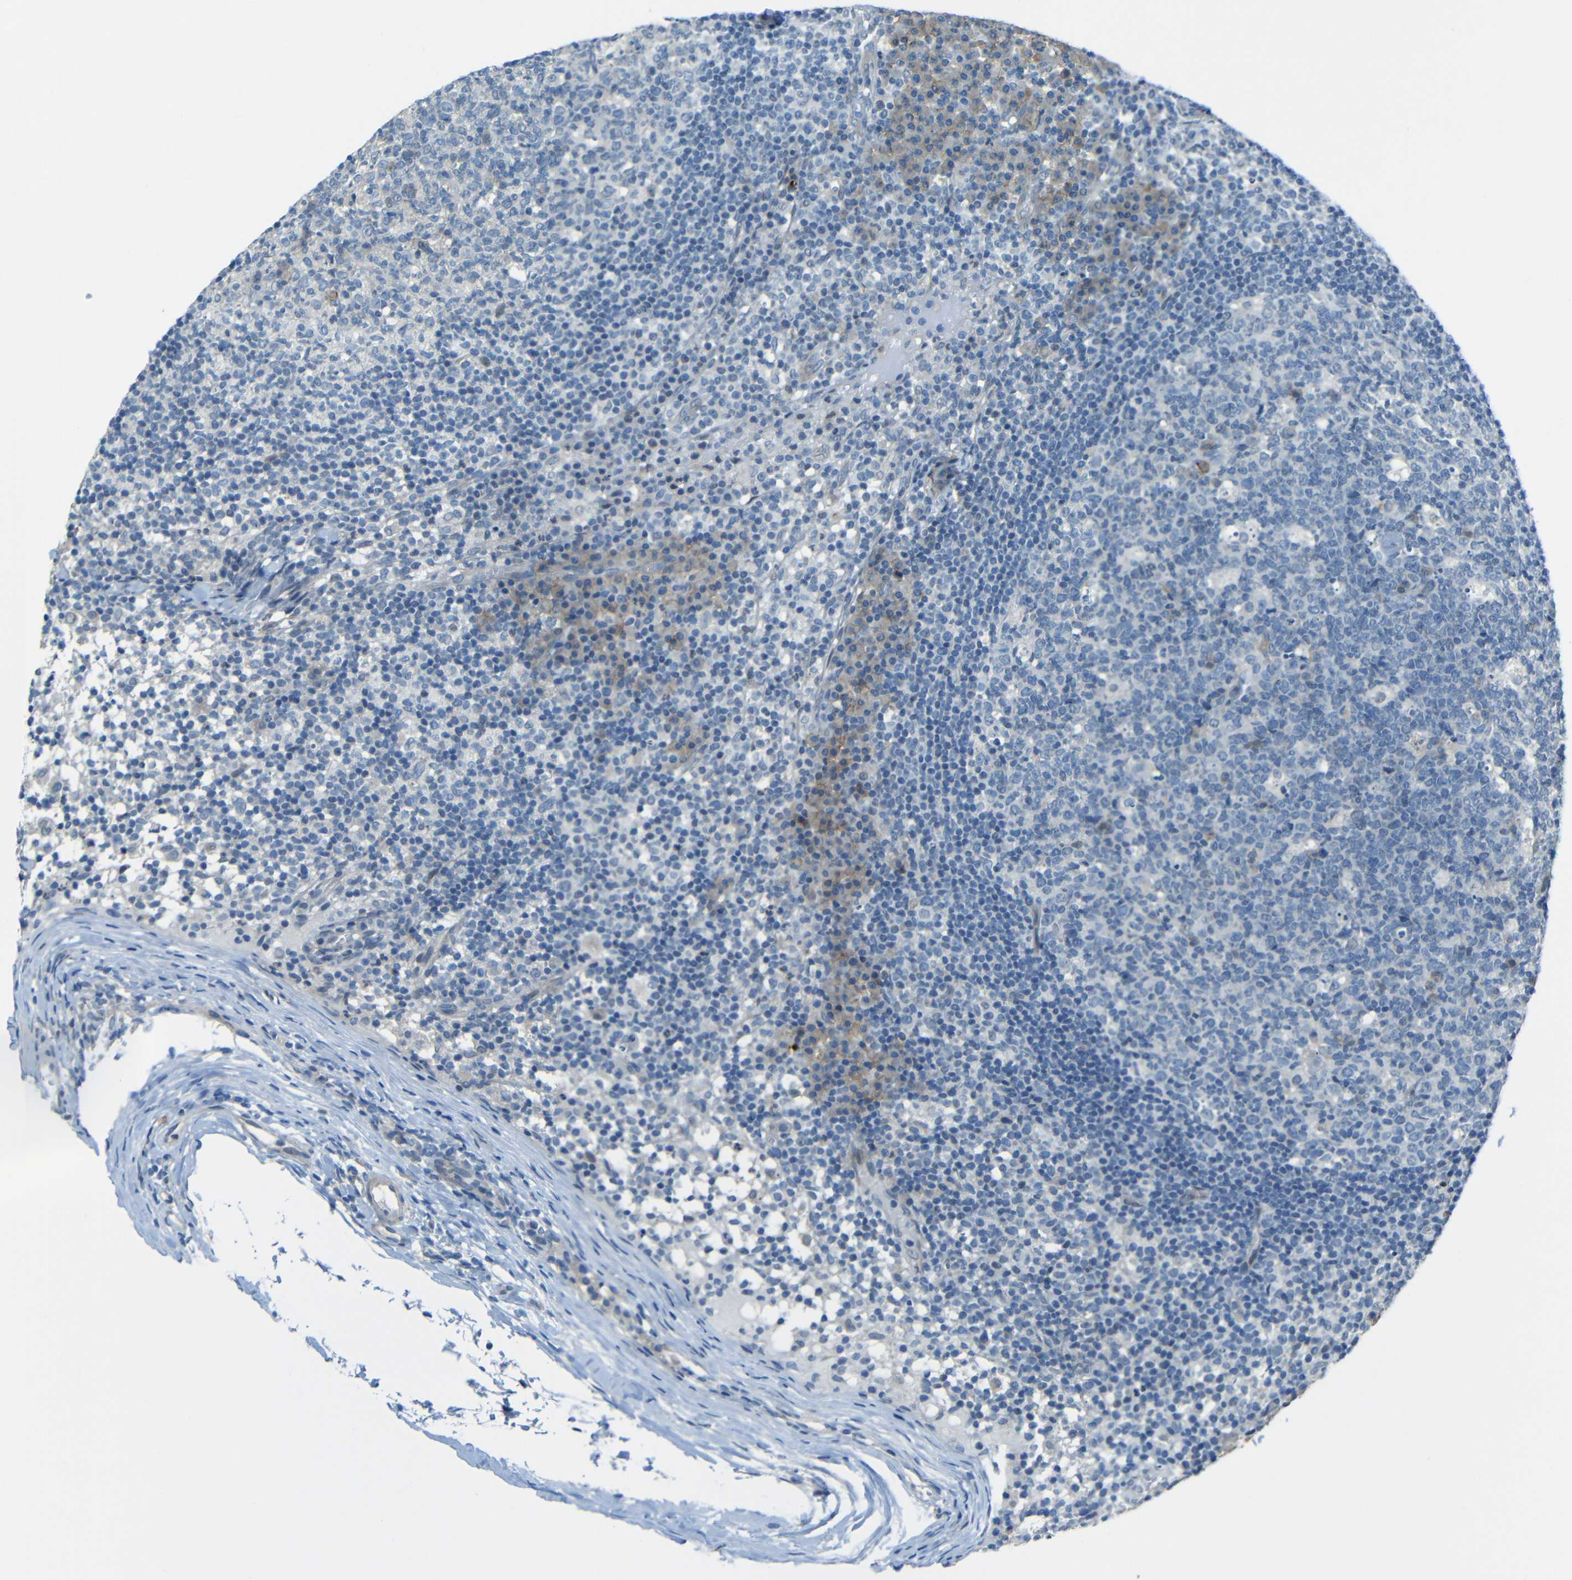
{"staining": {"intensity": "weak", "quantity": "<25%", "location": "cytoplasmic/membranous"}, "tissue": "lymph node", "cell_type": "Germinal center cells", "image_type": "normal", "snomed": [{"axis": "morphology", "description": "Normal tissue, NOS"}, {"axis": "morphology", "description": "Inflammation, NOS"}, {"axis": "topography", "description": "Lymph node"}], "caption": "Lymph node stained for a protein using IHC reveals no expression germinal center cells.", "gene": "ANKRD22", "patient": {"sex": "male", "age": 55}}